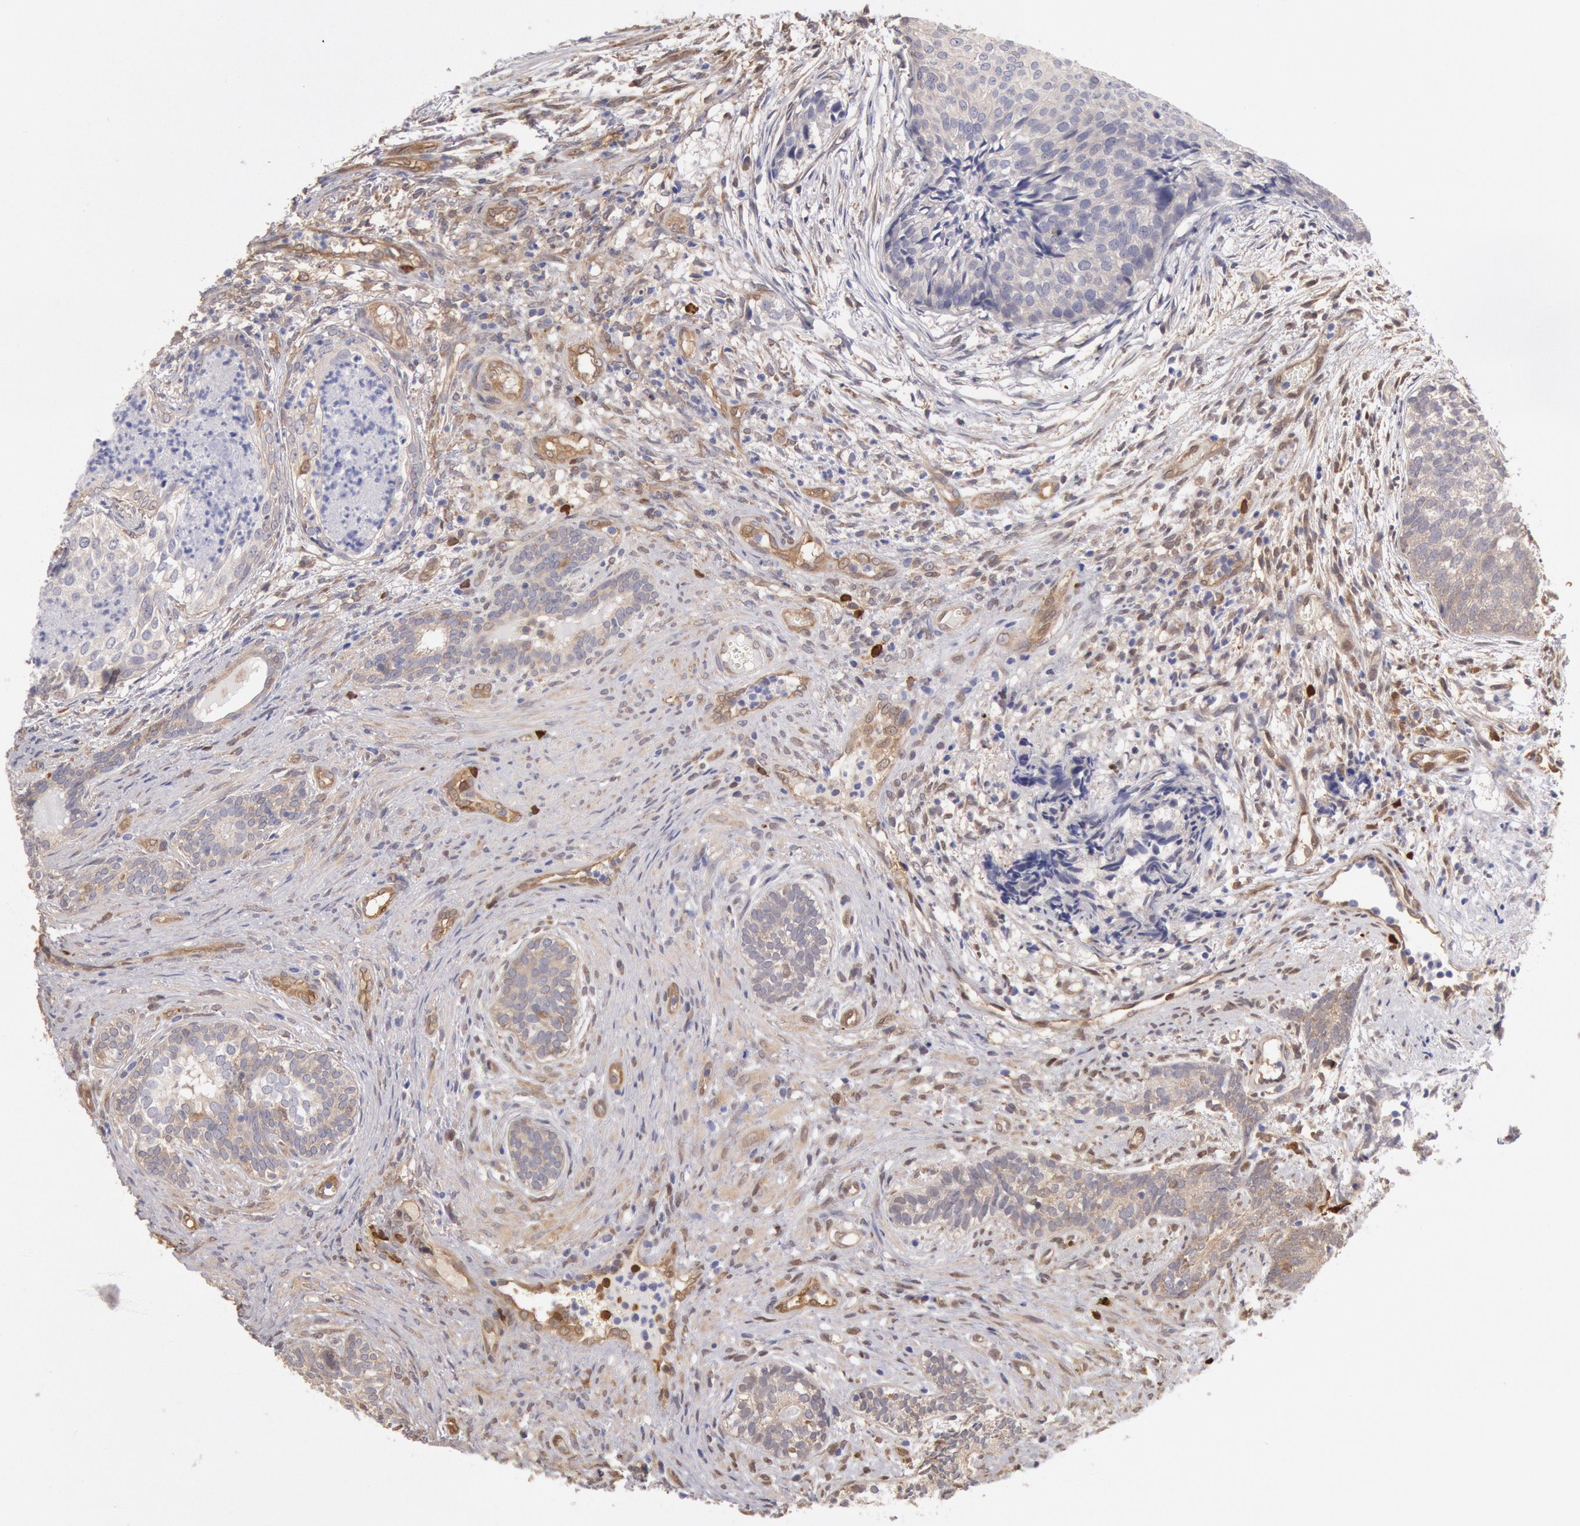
{"staining": {"intensity": "weak", "quantity": ">75%", "location": "cytoplasmic/membranous"}, "tissue": "urothelial cancer", "cell_type": "Tumor cells", "image_type": "cancer", "snomed": [{"axis": "morphology", "description": "Urothelial carcinoma, Low grade"}, {"axis": "topography", "description": "Urinary bladder"}], "caption": "Protein expression analysis of urothelial cancer displays weak cytoplasmic/membranous staining in about >75% of tumor cells. Using DAB (3,3'-diaminobenzidine) (brown) and hematoxylin (blue) stains, captured at high magnification using brightfield microscopy.", "gene": "CCDC50", "patient": {"sex": "male", "age": 84}}